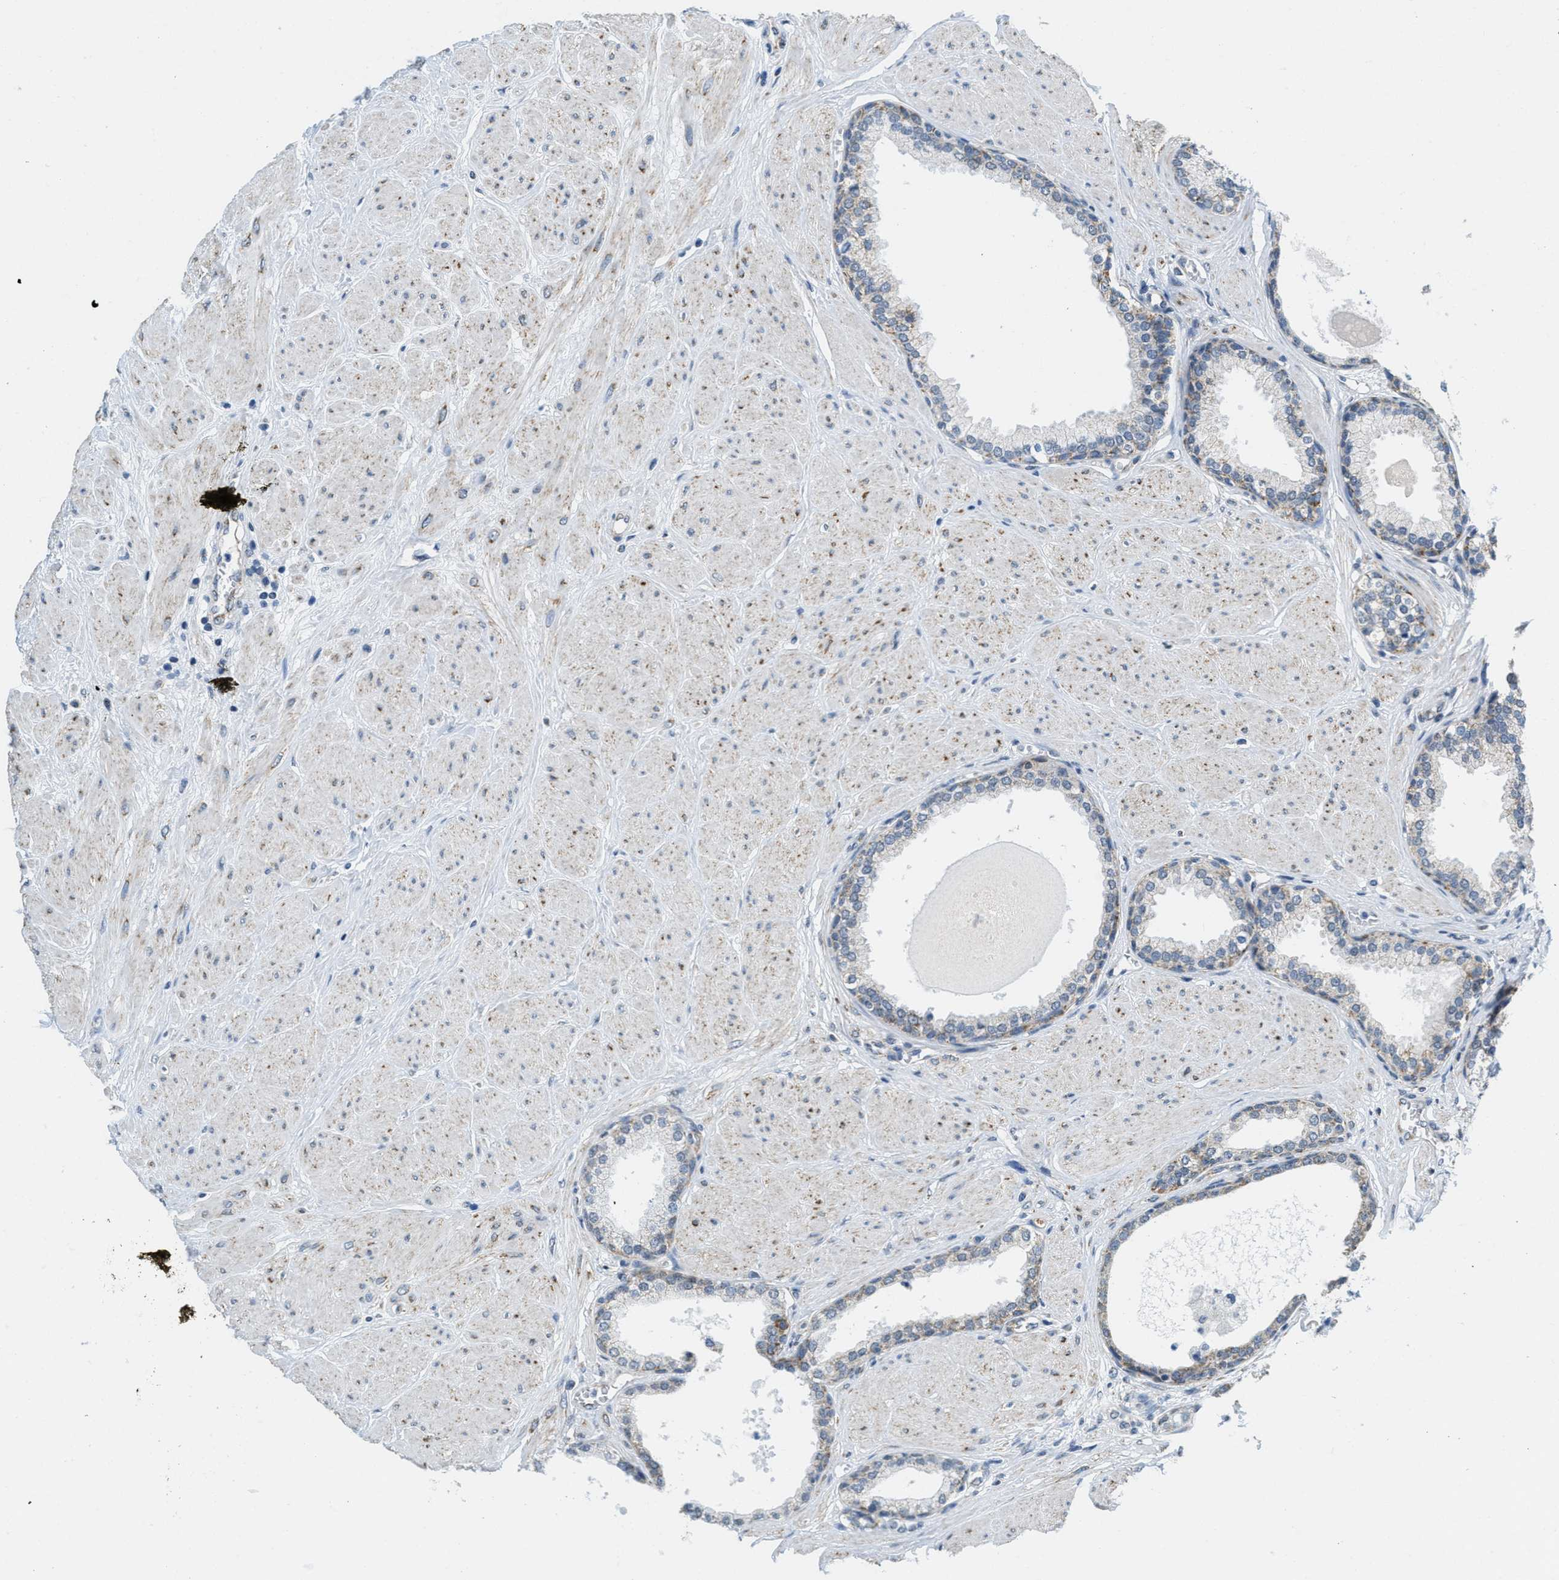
{"staining": {"intensity": "moderate", "quantity": "<25%", "location": "cytoplasmic/membranous"}, "tissue": "prostate", "cell_type": "Glandular cells", "image_type": "normal", "snomed": [{"axis": "morphology", "description": "Normal tissue, NOS"}, {"axis": "topography", "description": "Prostate"}], "caption": "Protein staining by immunohistochemistry (IHC) exhibits moderate cytoplasmic/membranous staining in approximately <25% of glandular cells in benign prostate. The protein of interest is stained brown, and the nuclei are stained in blue (DAB (3,3'-diaminobenzidine) IHC with brightfield microscopy, high magnification).", "gene": "TOMM70", "patient": {"sex": "male", "age": 51}}